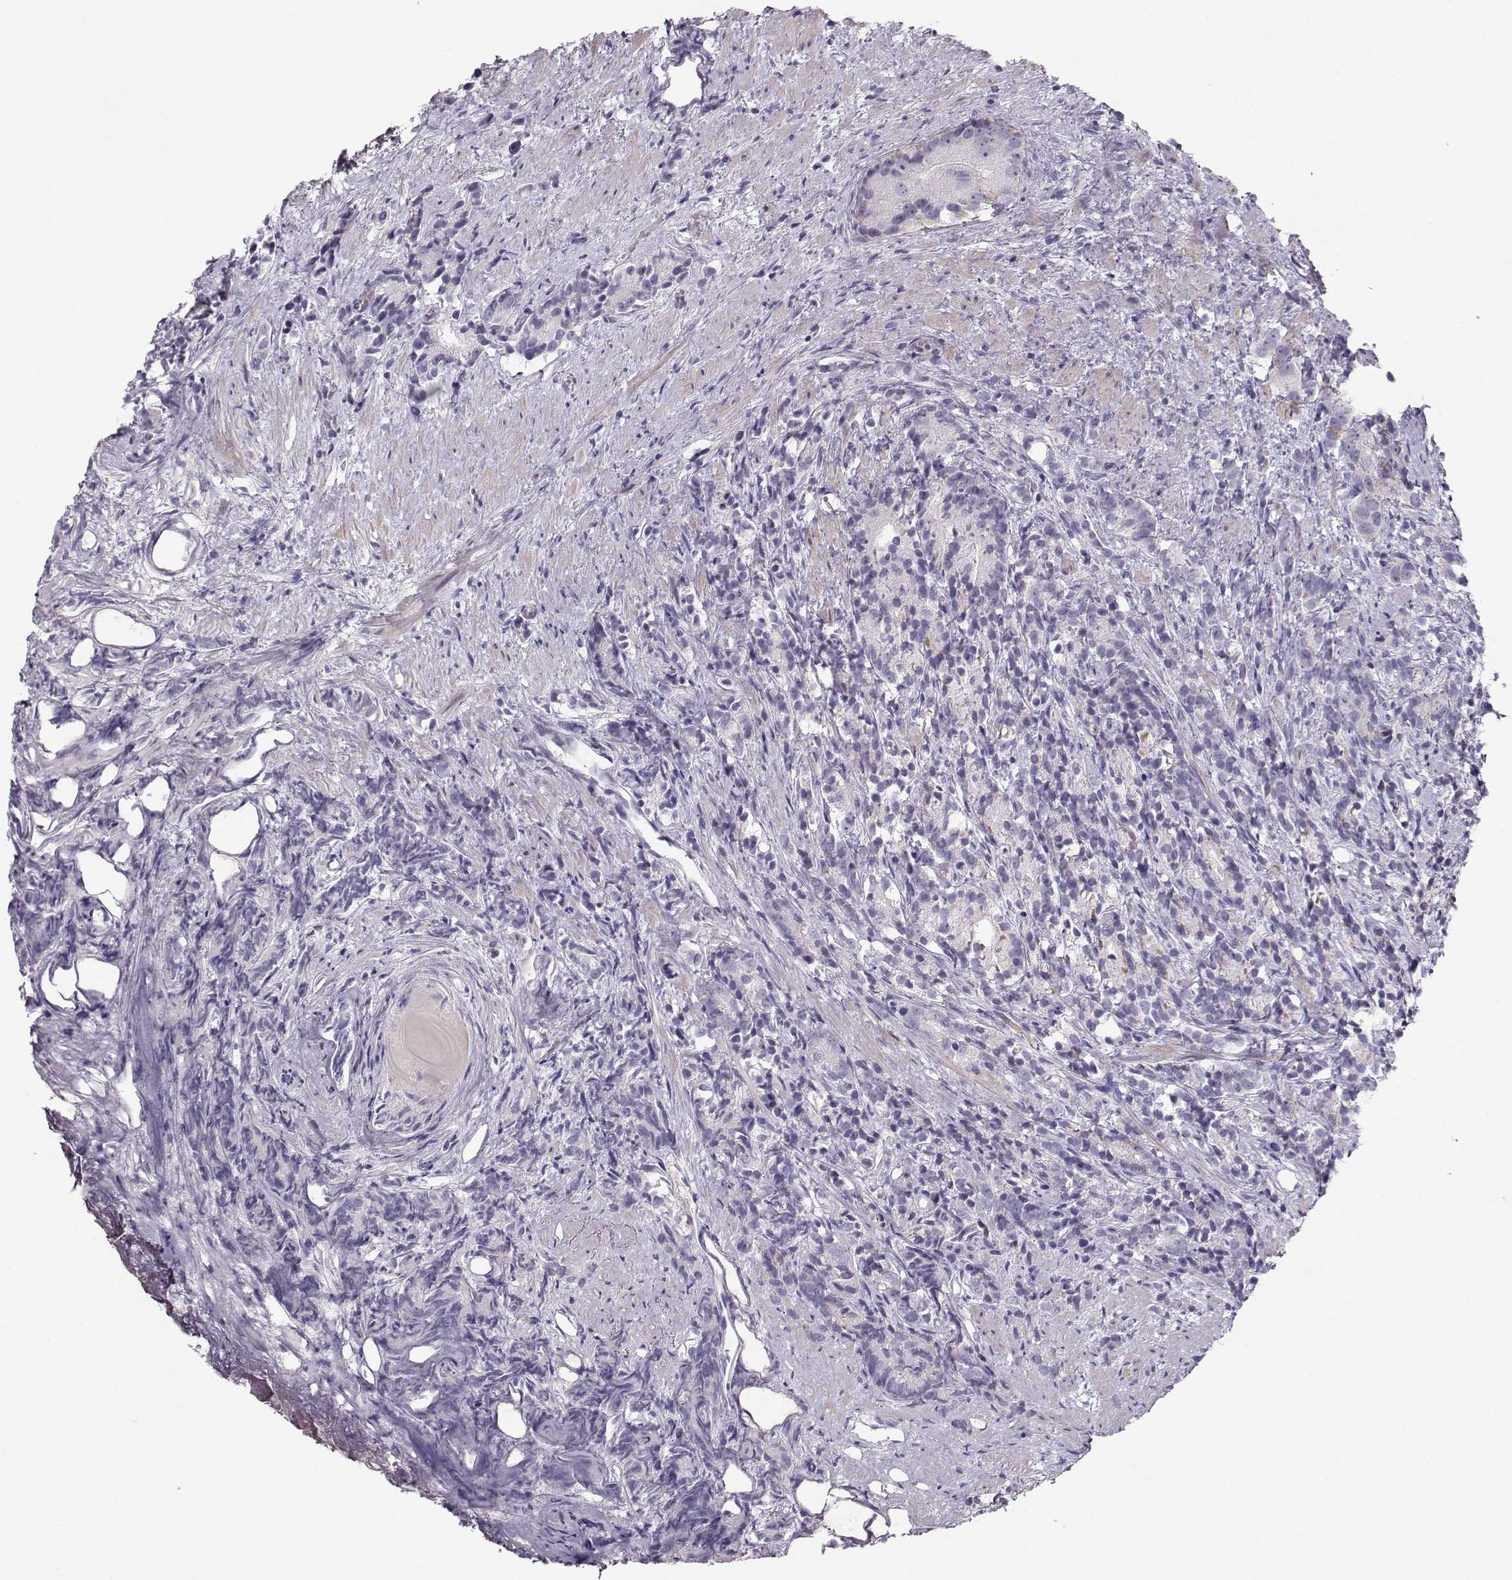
{"staining": {"intensity": "negative", "quantity": "none", "location": "none"}, "tissue": "prostate cancer", "cell_type": "Tumor cells", "image_type": "cancer", "snomed": [{"axis": "morphology", "description": "Adenocarcinoma, High grade"}, {"axis": "topography", "description": "Prostate"}], "caption": "Immunohistochemical staining of human prostate cancer displays no significant staining in tumor cells.", "gene": "CASR", "patient": {"sex": "male", "age": 90}}